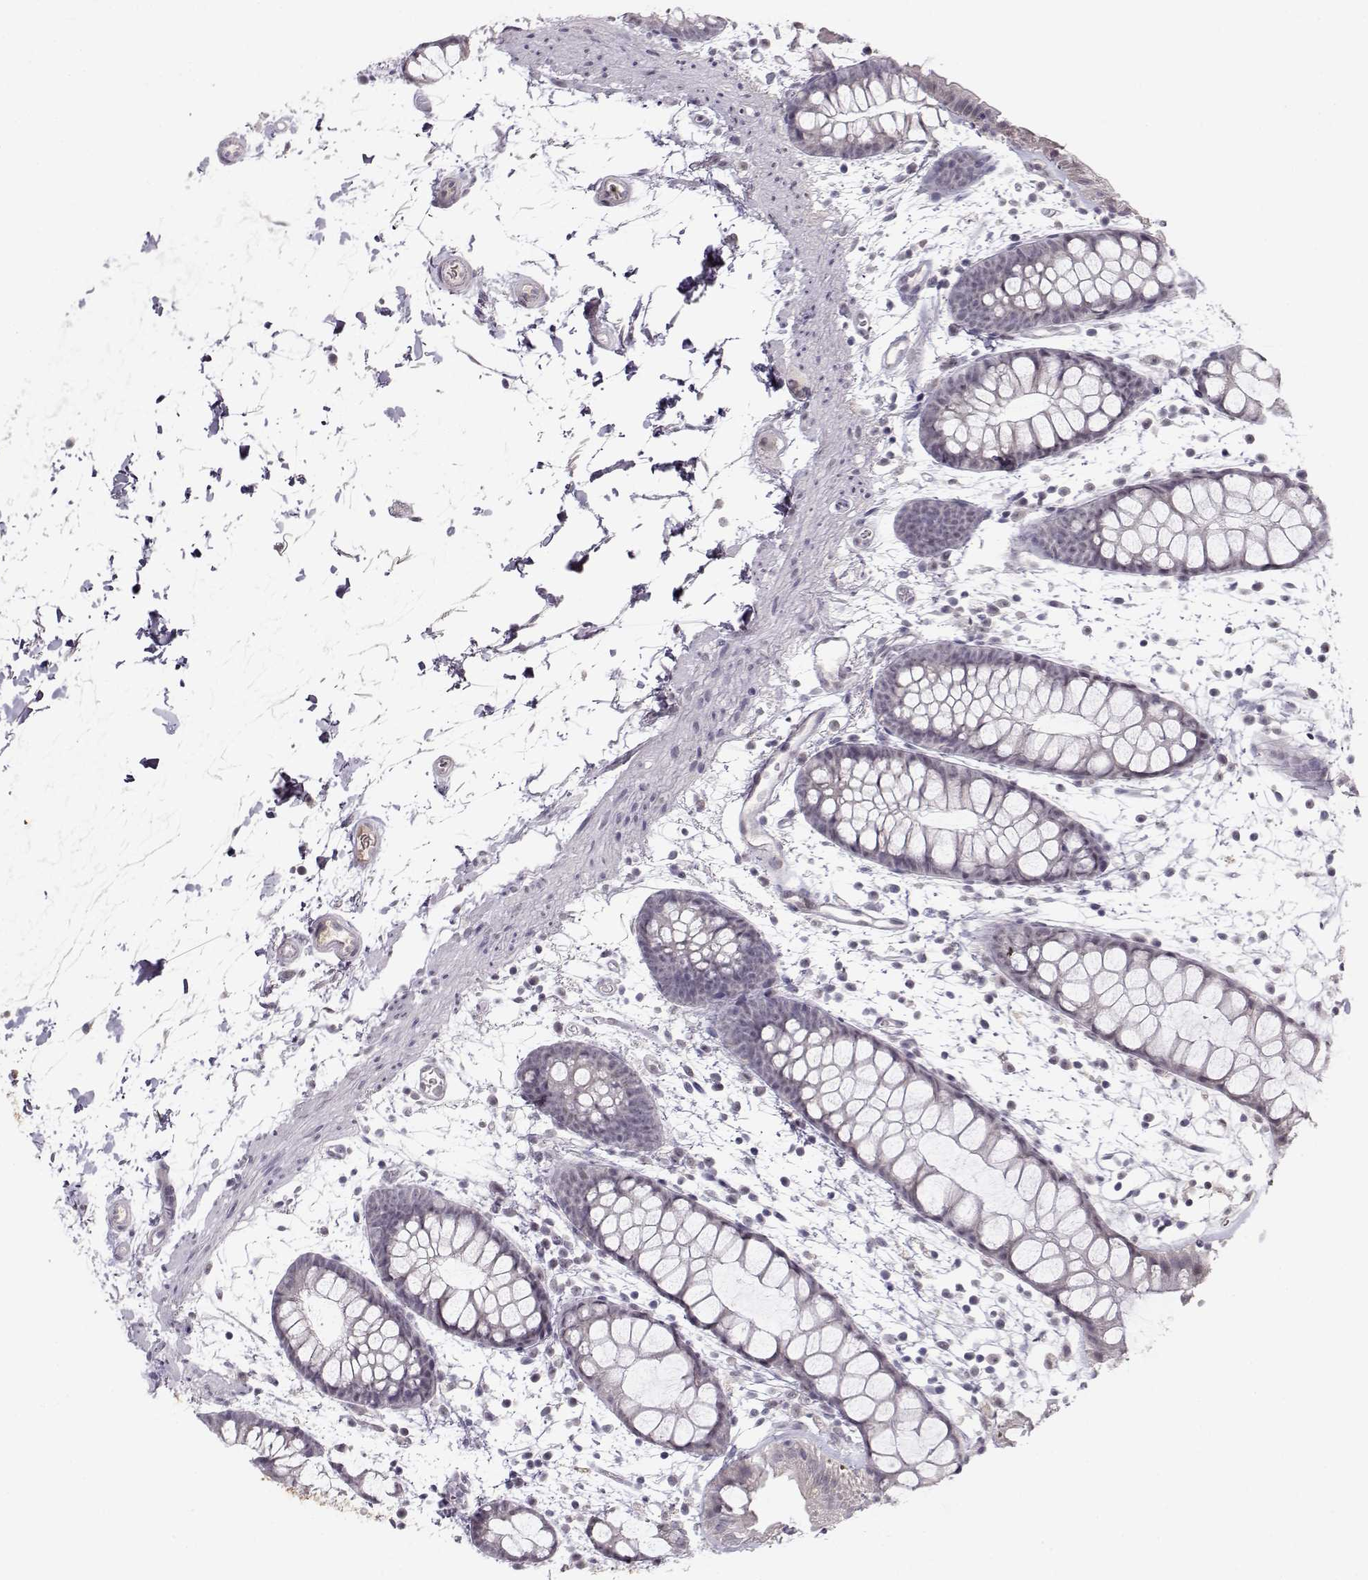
{"staining": {"intensity": "negative", "quantity": "none", "location": "none"}, "tissue": "rectum", "cell_type": "Glandular cells", "image_type": "normal", "snomed": [{"axis": "morphology", "description": "Normal tissue, NOS"}, {"axis": "topography", "description": "Rectum"}], "caption": "This histopathology image is of normal rectum stained with IHC to label a protein in brown with the nuclei are counter-stained blue. There is no expression in glandular cells.", "gene": "C16orf86", "patient": {"sex": "male", "age": 57}}